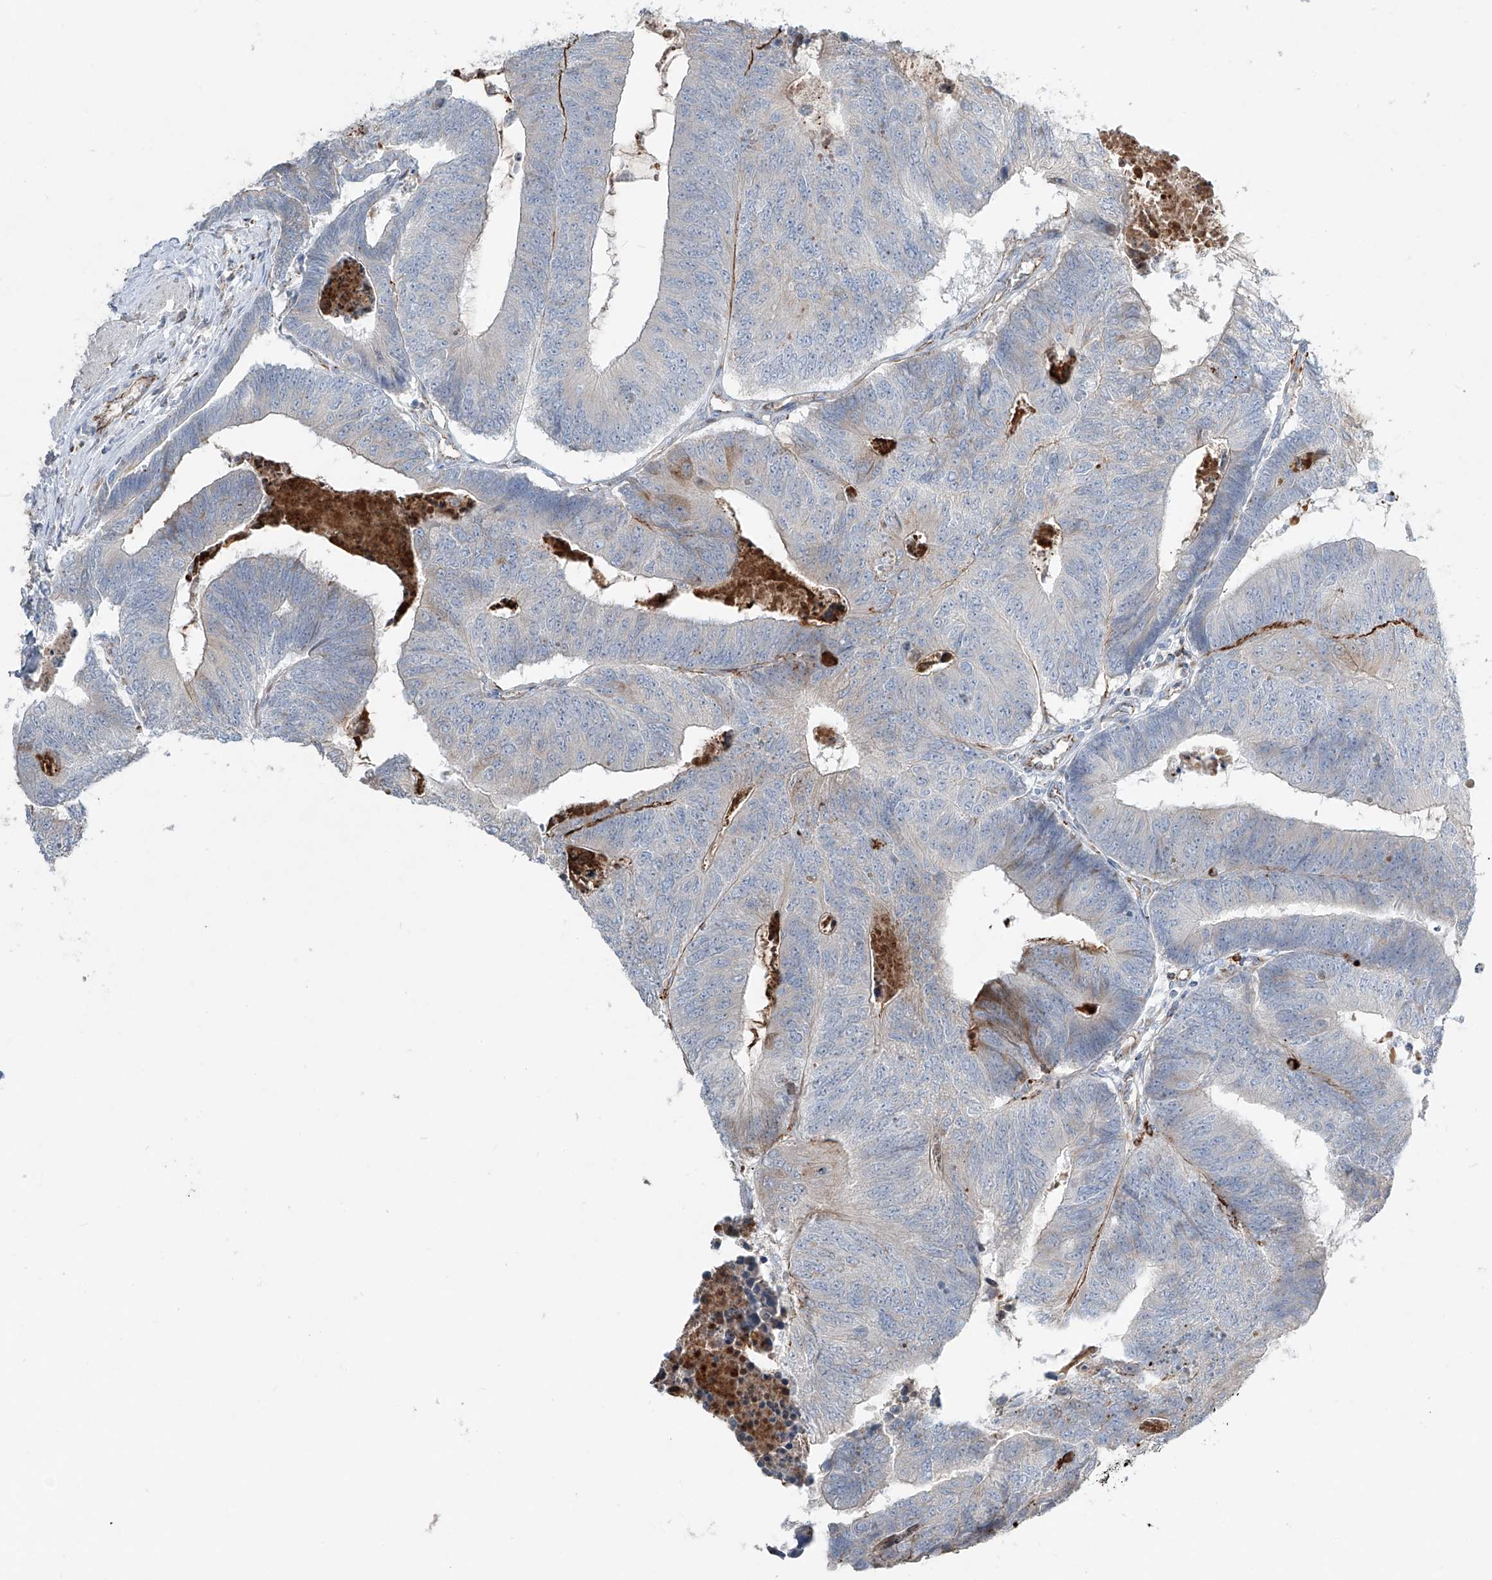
{"staining": {"intensity": "weak", "quantity": "<25%", "location": "cytoplasmic/membranous"}, "tissue": "colorectal cancer", "cell_type": "Tumor cells", "image_type": "cancer", "snomed": [{"axis": "morphology", "description": "Adenocarcinoma, NOS"}, {"axis": "topography", "description": "Colon"}], "caption": "Tumor cells show no significant protein positivity in colorectal adenocarcinoma.", "gene": "CDH5", "patient": {"sex": "female", "age": 67}}